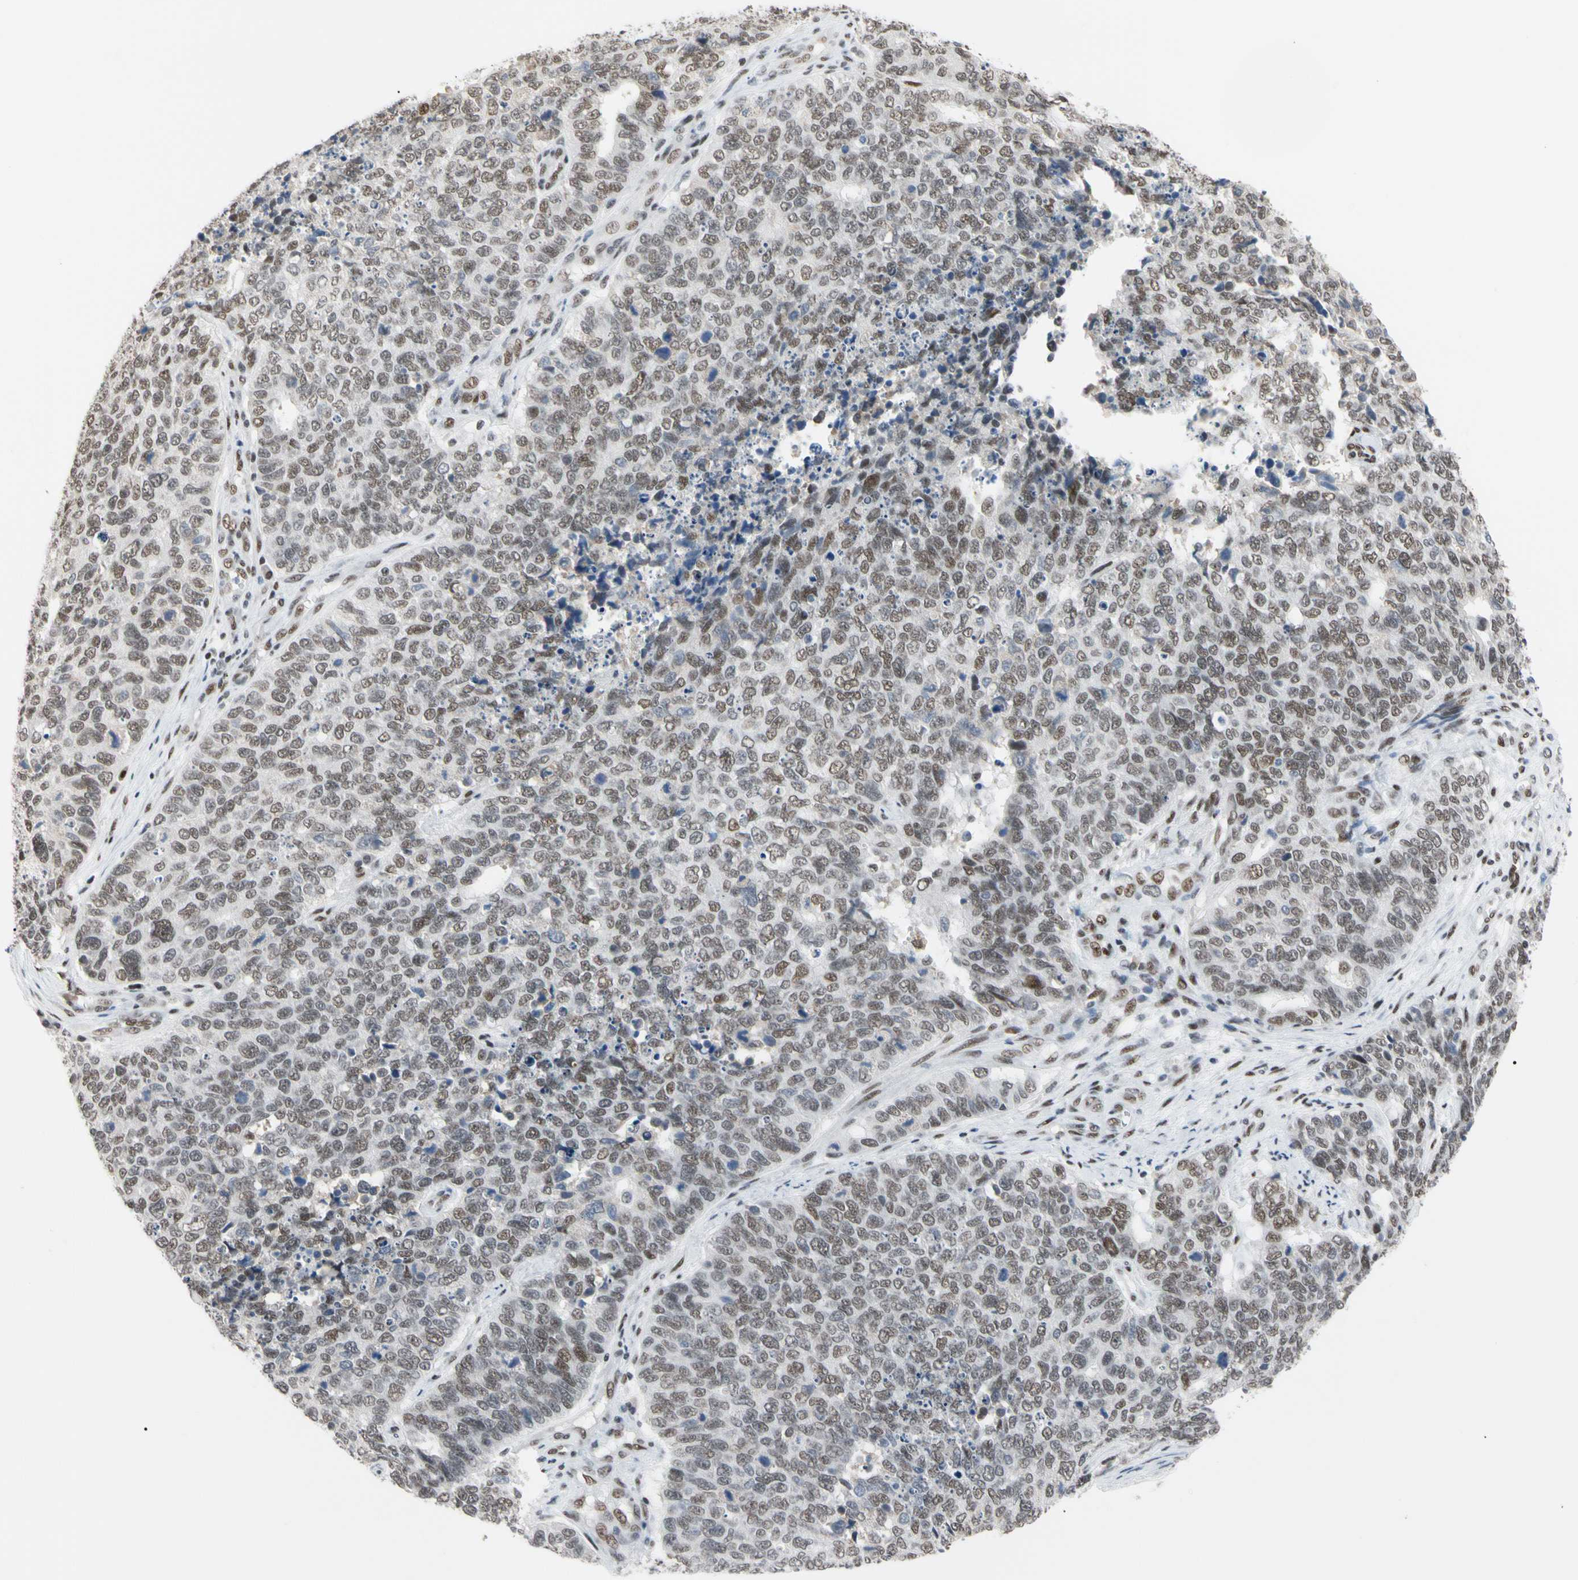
{"staining": {"intensity": "weak", "quantity": ">75%", "location": "nuclear"}, "tissue": "cervical cancer", "cell_type": "Tumor cells", "image_type": "cancer", "snomed": [{"axis": "morphology", "description": "Squamous cell carcinoma, NOS"}, {"axis": "topography", "description": "Cervix"}], "caption": "Cervical squamous cell carcinoma tissue displays weak nuclear expression in about >75% of tumor cells Immunohistochemistry stains the protein of interest in brown and the nuclei are stained blue.", "gene": "FAM98B", "patient": {"sex": "female", "age": 63}}